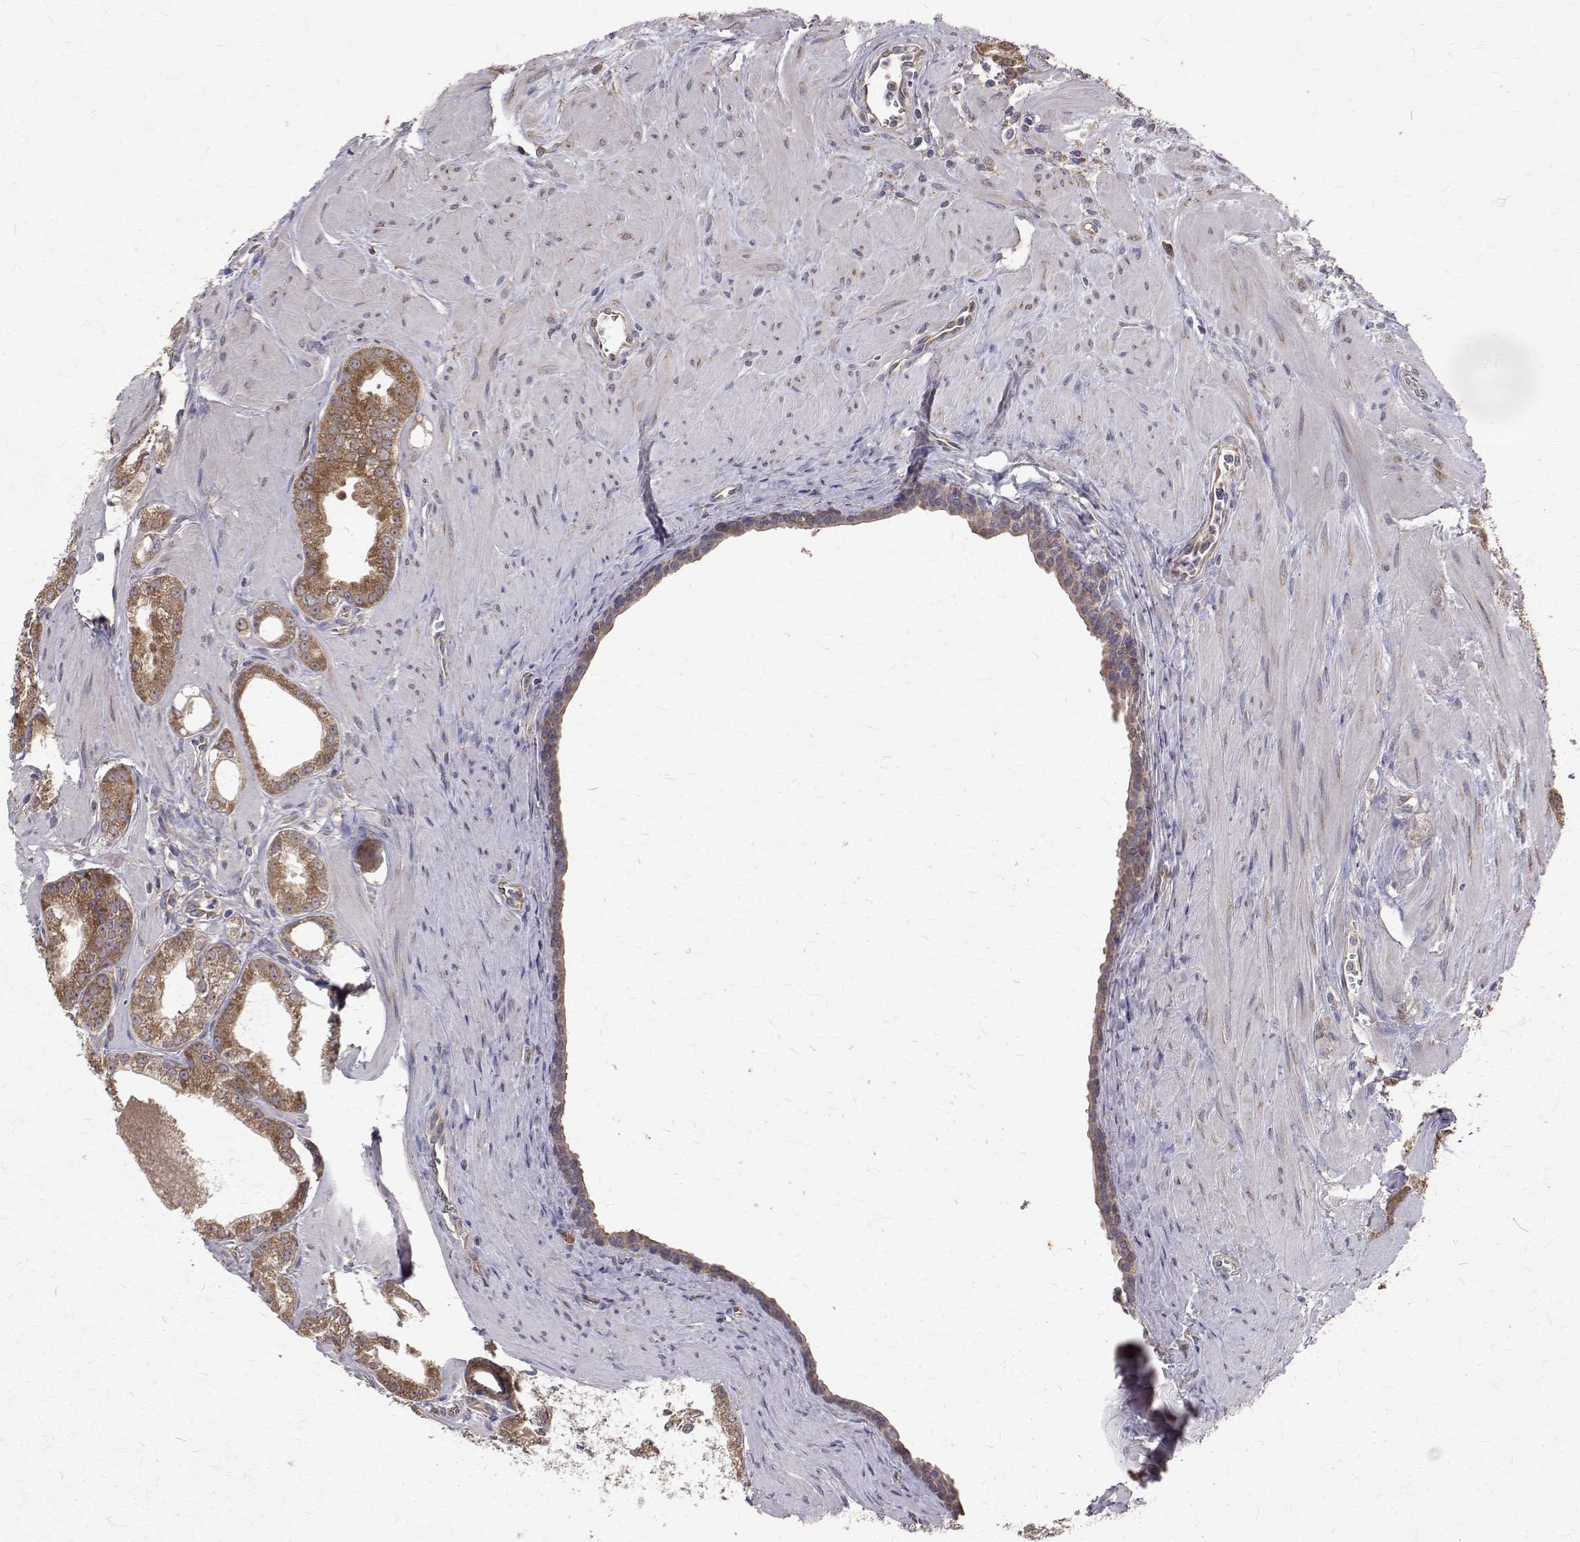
{"staining": {"intensity": "moderate", "quantity": ">75%", "location": "cytoplasmic/membranous"}, "tissue": "prostate cancer", "cell_type": "Tumor cells", "image_type": "cancer", "snomed": [{"axis": "morphology", "description": "Adenocarcinoma, NOS"}, {"axis": "topography", "description": "Prostate"}], "caption": "Immunohistochemical staining of human prostate adenocarcinoma demonstrates medium levels of moderate cytoplasmic/membranous protein expression in about >75% of tumor cells.", "gene": "FARSB", "patient": {"sex": "male", "age": 71}}